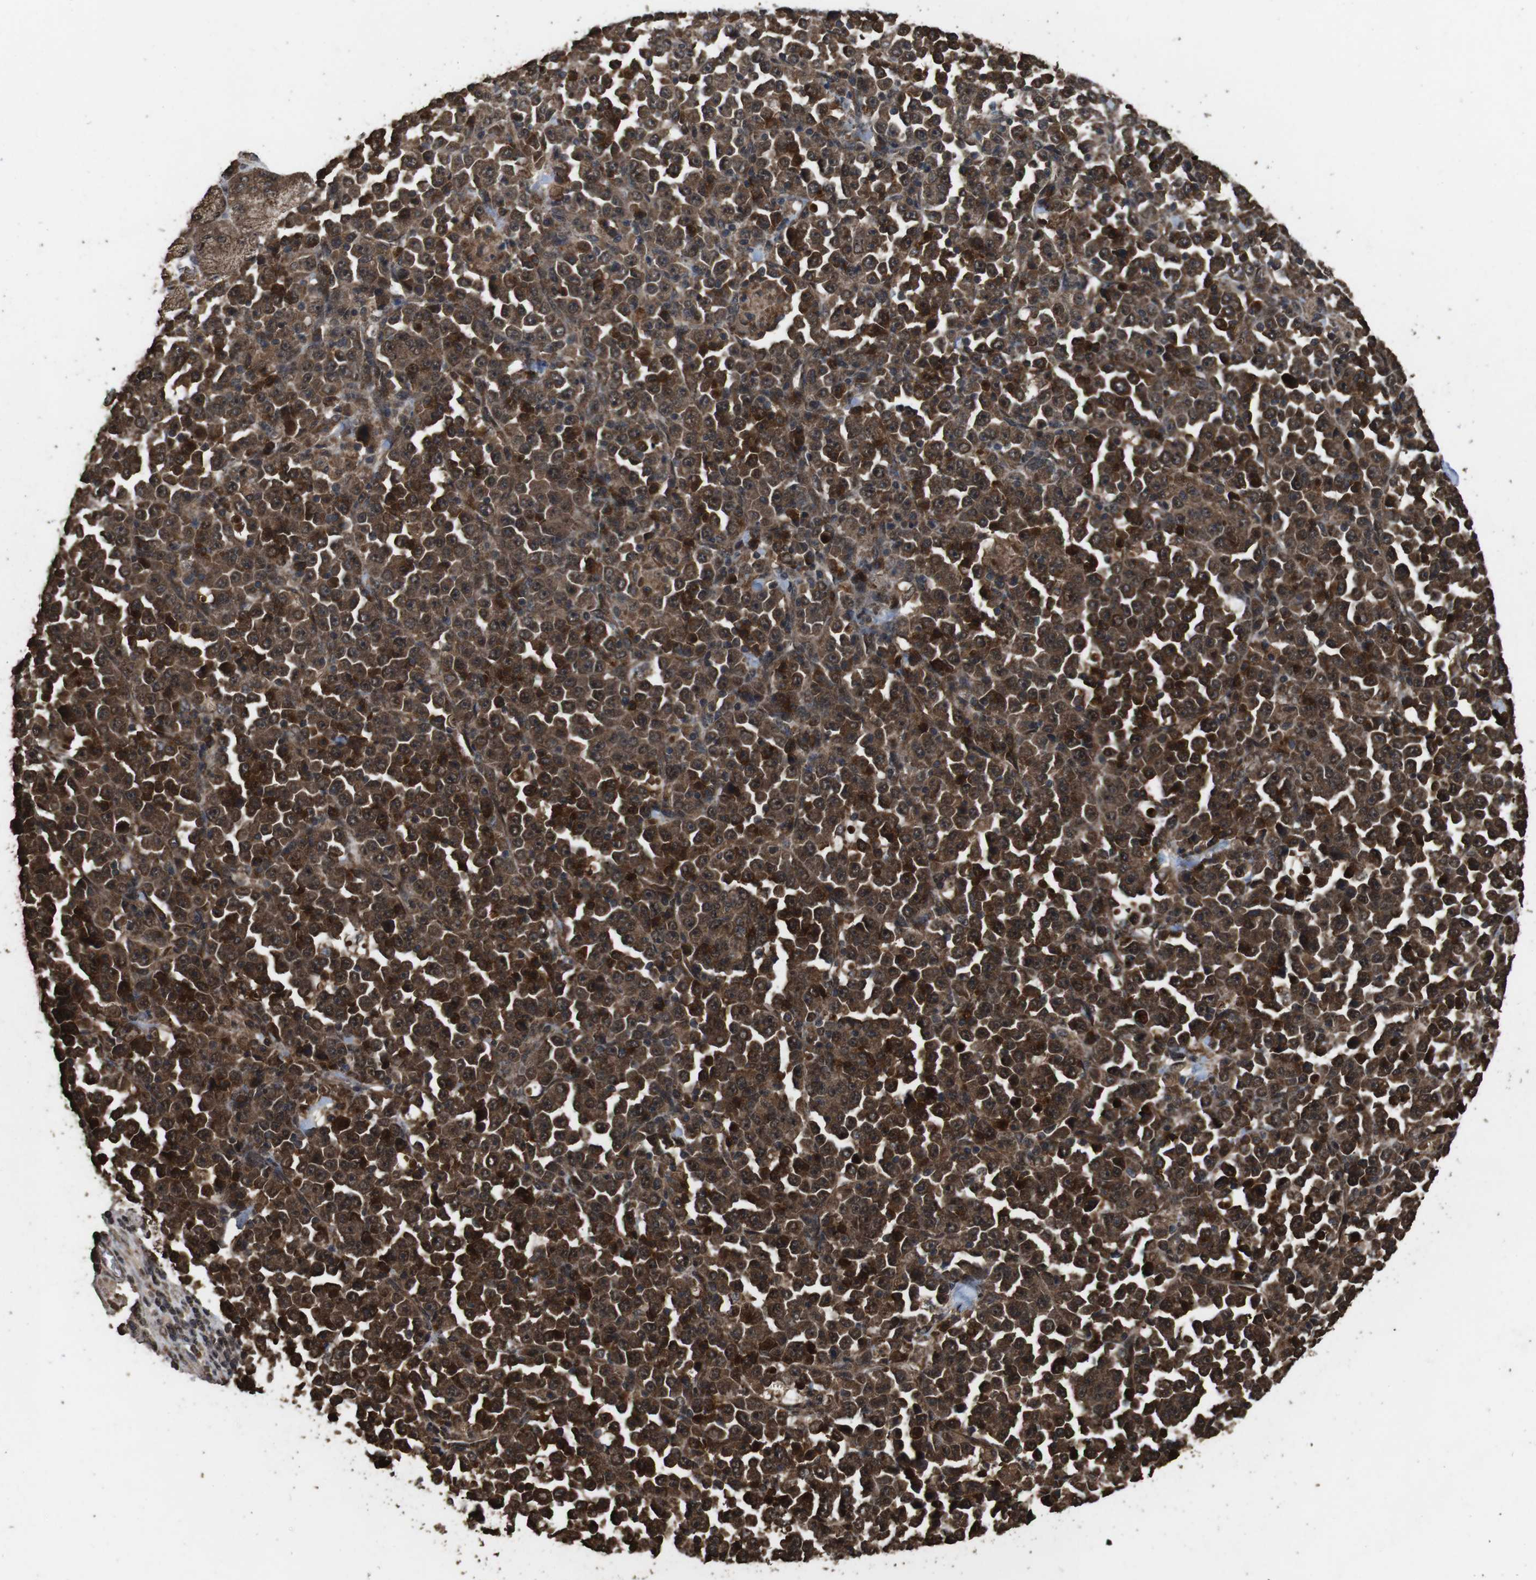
{"staining": {"intensity": "strong", "quantity": ">75%", "location": "cytoplasmic/membranous,nuclear"}, "tissue": "stomach cancer", "cell_type": "Tumor cells", "image_type": "cancer", "snomed": [{"axis": "morphology", "description": "Normal tissue, NOS"}, {"axis": "morphology", "description": "Adenocarcinoma, NOS"}, {"axis": "topography", "description": "Stomach, upper"}, {"axis": "topography", "description": "Stomach"}], "caption": "Immunohistochemical staining of stomach cancer reveals high levels of strong cytoplasmic/membranous and nuclear protein expression in approximately >75% of tumor cells.", "gene": "RRAS2", "patient": {"sex": "male", "age": 59}}